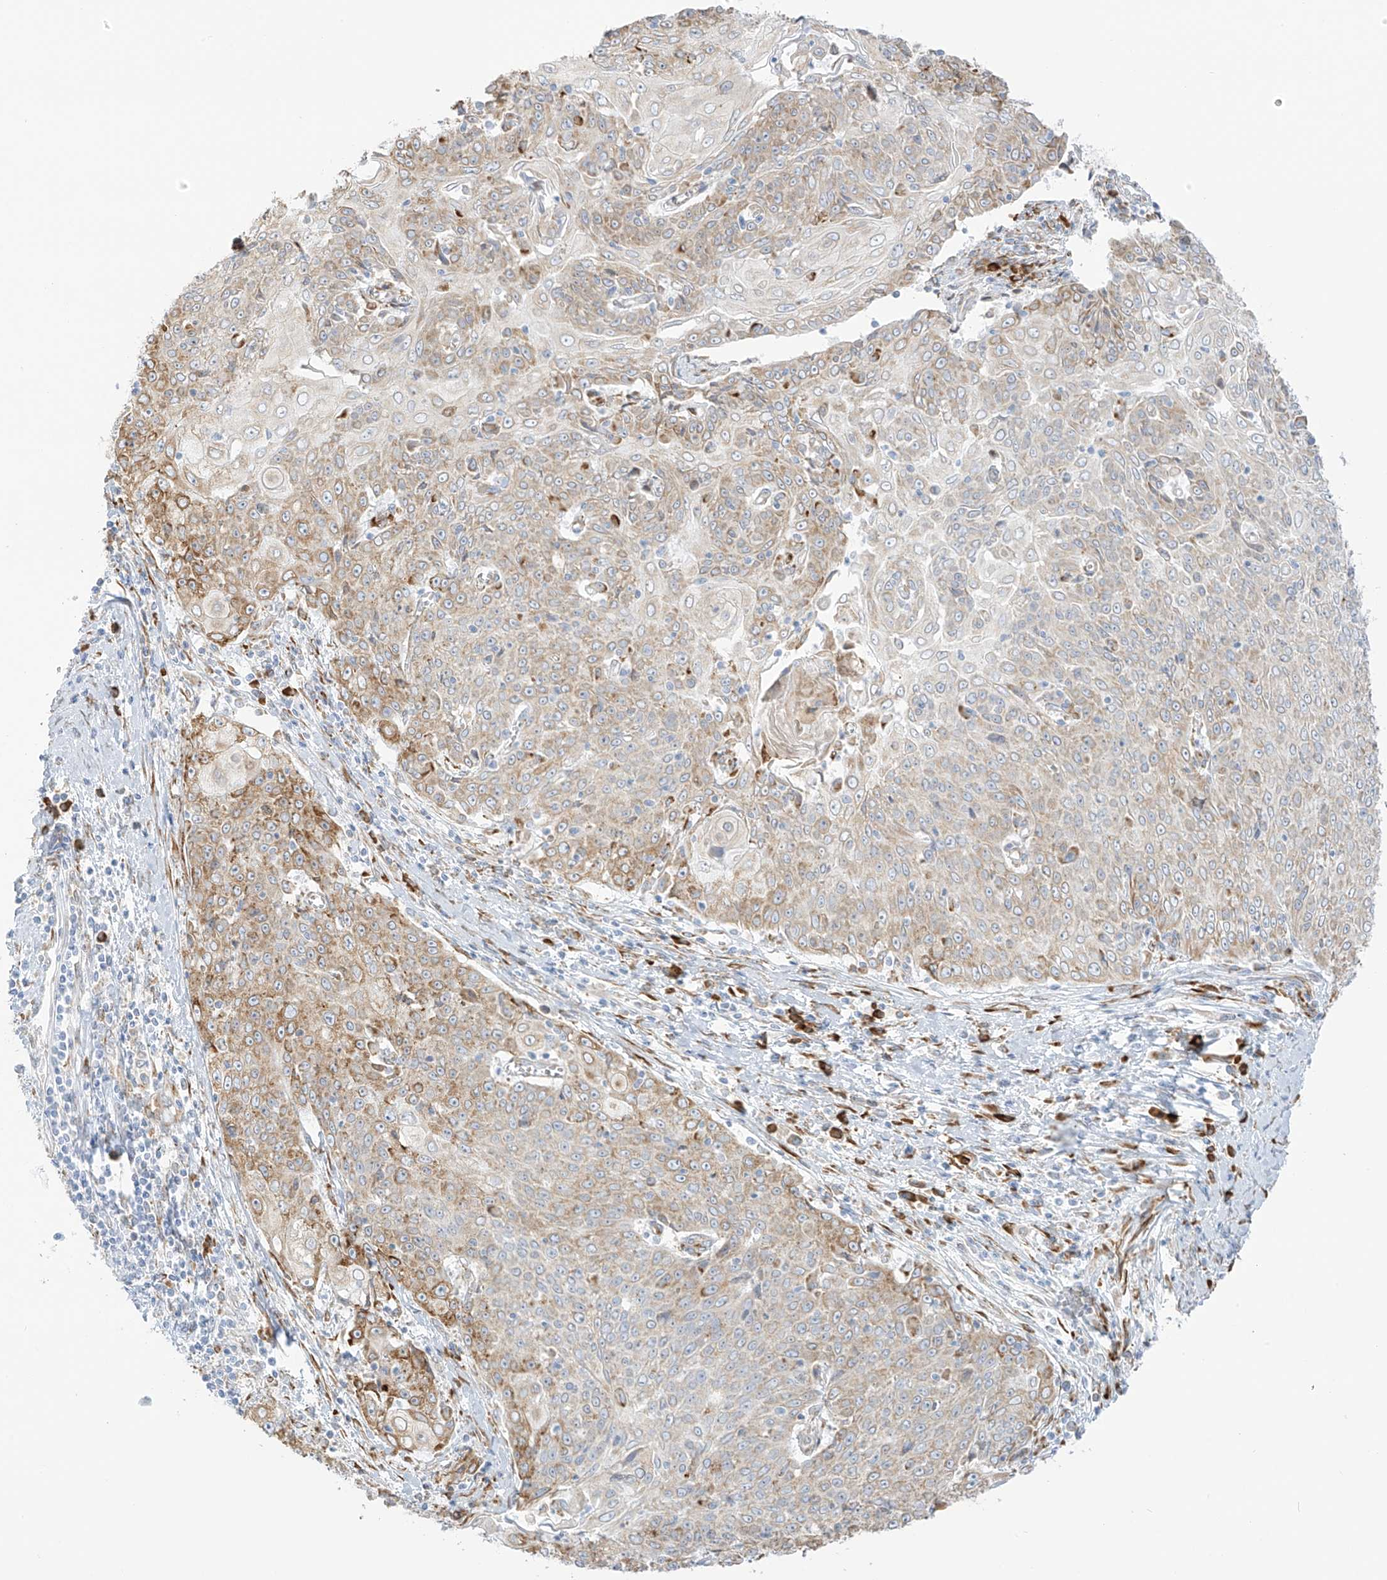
{"staining": {"intensity": "weak", "quantity": "<25%", "location": "cytoplasmic/membranous"}, "tissue": "cervical cancer", "cell_type": "Tumor cells", "image_type": "cancer", "snomed": [{"axis": "morphology", "description": "Squamous cell carcinoma, NOS"}, {"axis": "topography", "description": "Cervix"}], "caption": "The micrograph exhibits no significant expression in tumor cells of cervical cancer (squamous cell carcinoma).", "gene": "LRRC59", "patient": {"sex": "female", "age": 48}}